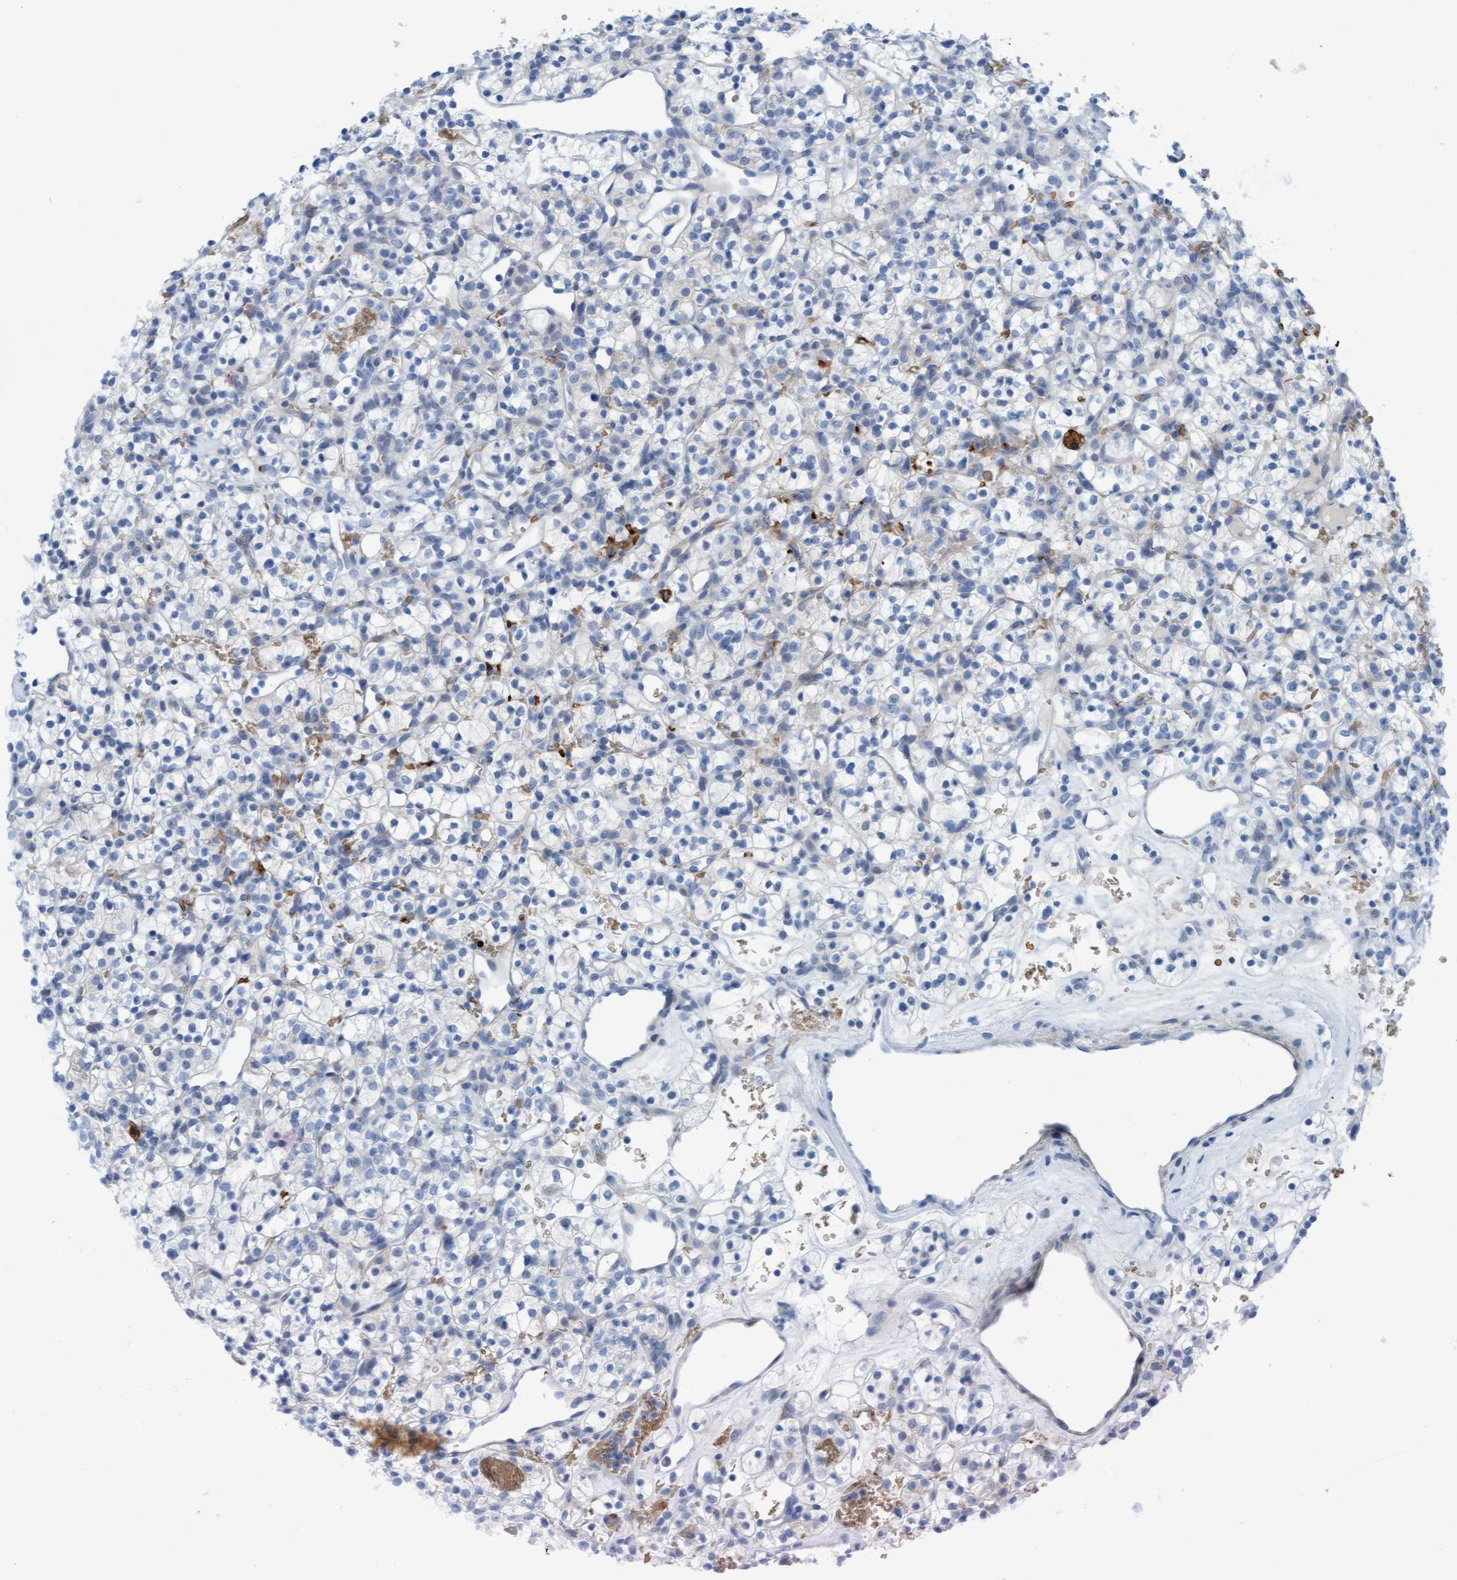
{"staining": {"intensity": "negative", "quantity": "none", "location": "none"}, "tissue": "renal cancer", "cell_type": "Tumor cells", "image_type": "cancer", "snomed": [{"axis": "morphology", "description": "Adenocarcinoma, NOS"}, {"axis": "topography", "description": "Kidney"}], "caption": "High power microscopy image of an immunohistochemistry photomicrograph of renal cancer (adenocarcinoma), revealing no significant positivity in tumor cells. Brightfield microscopy of immunohistochemistry (IHC) stained with DAB (brown) and hematoxylin (blue), captured at high magnification.", "gene": "P2RX5", "patient": {"sex": "female", "age": 57}}